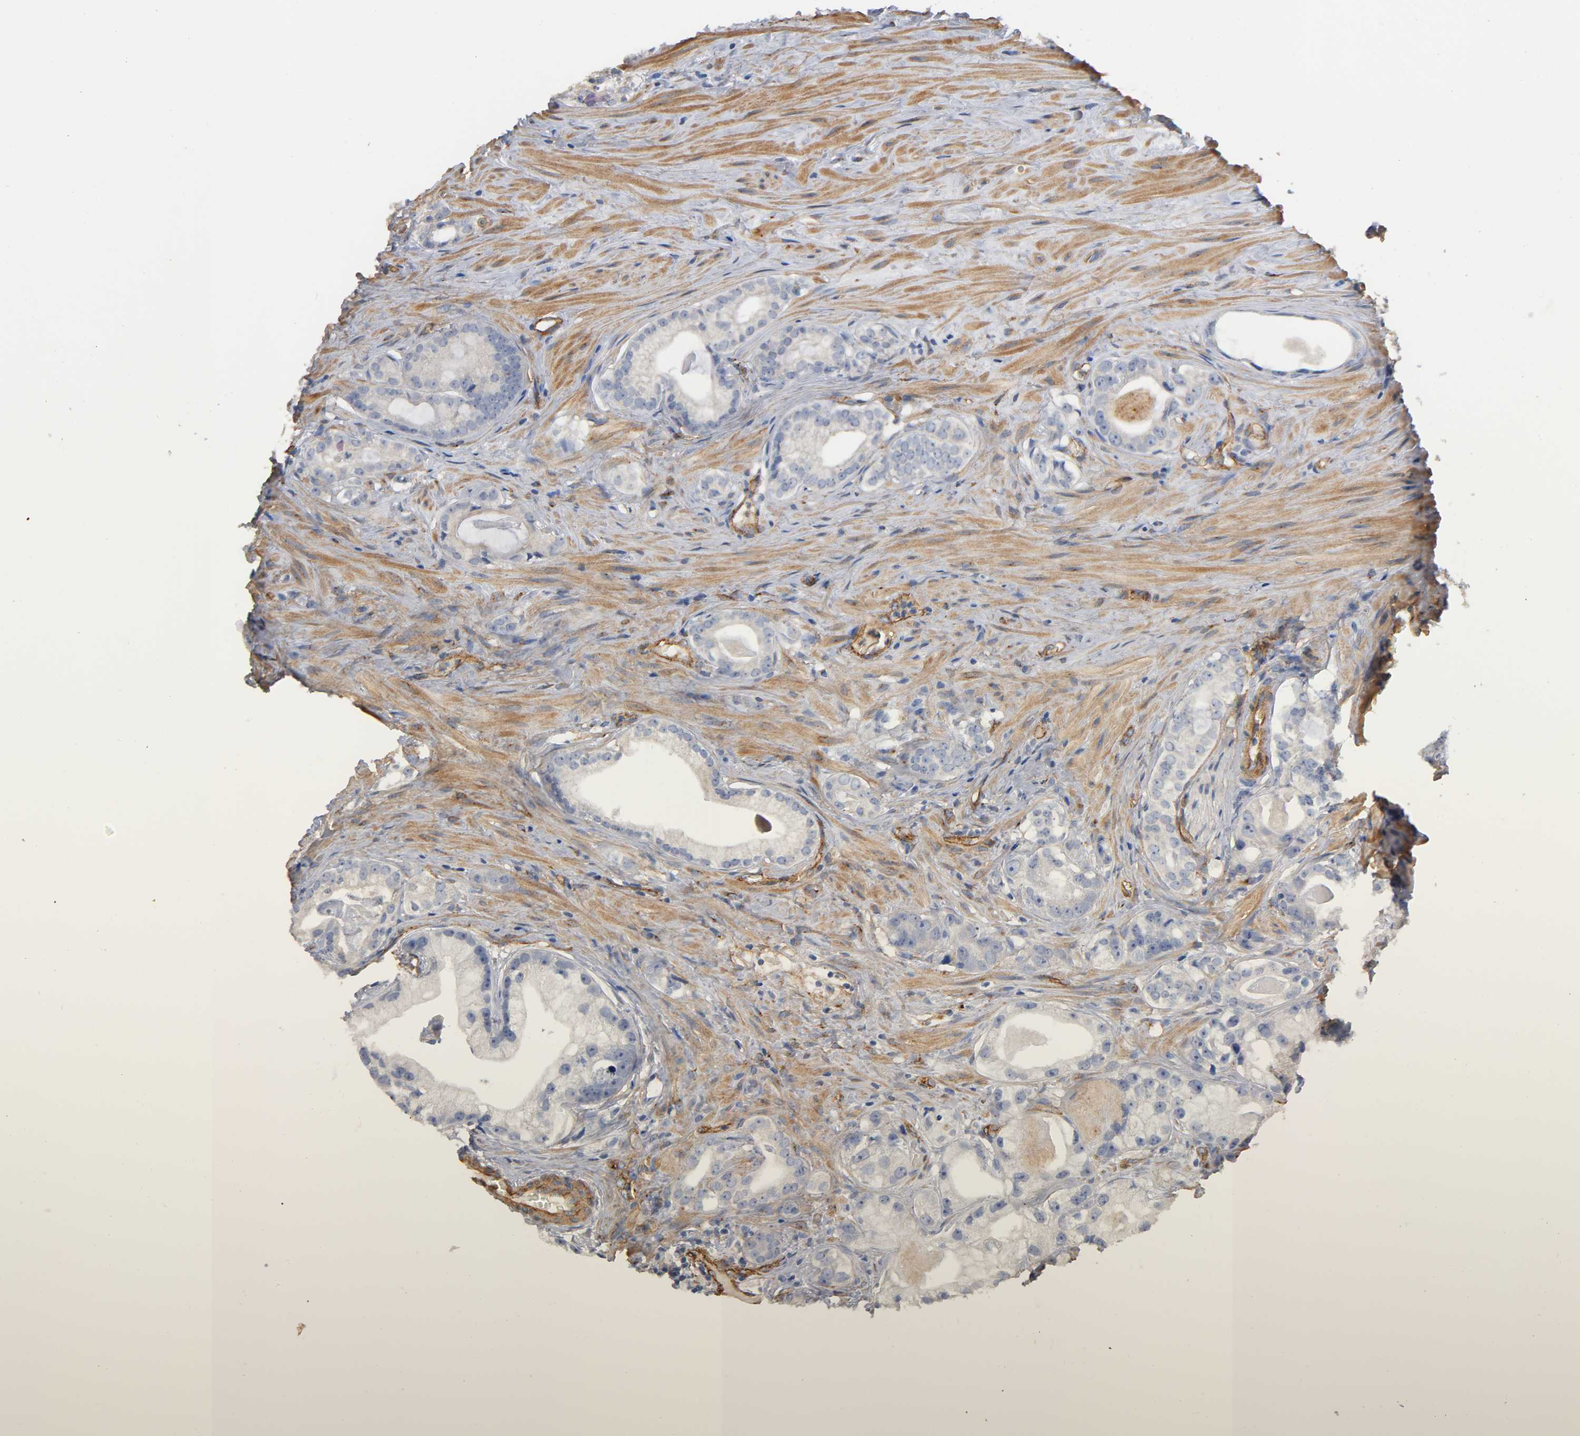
{"staining": {"intensity": "negative", "quantity": "none", "location": "none"}, "tissue": "prostate cancer", "cell_type": "Tumor cells", "image_type": "cancer", "snomed": [{"axis": "morphology", "description": "Adenocarcinoma, Low grade"}, {"axis": "topography", "description": "Prostate"}], "caption": "This is a photomicrograph of immunohistochemistry (IHC) staining of prostate cancer (adenocarcinoma (low-grade)), which shows no expression in tumor cells.", "gene": "IFITM3", "patient": {"sex": "male", "age": 59}}